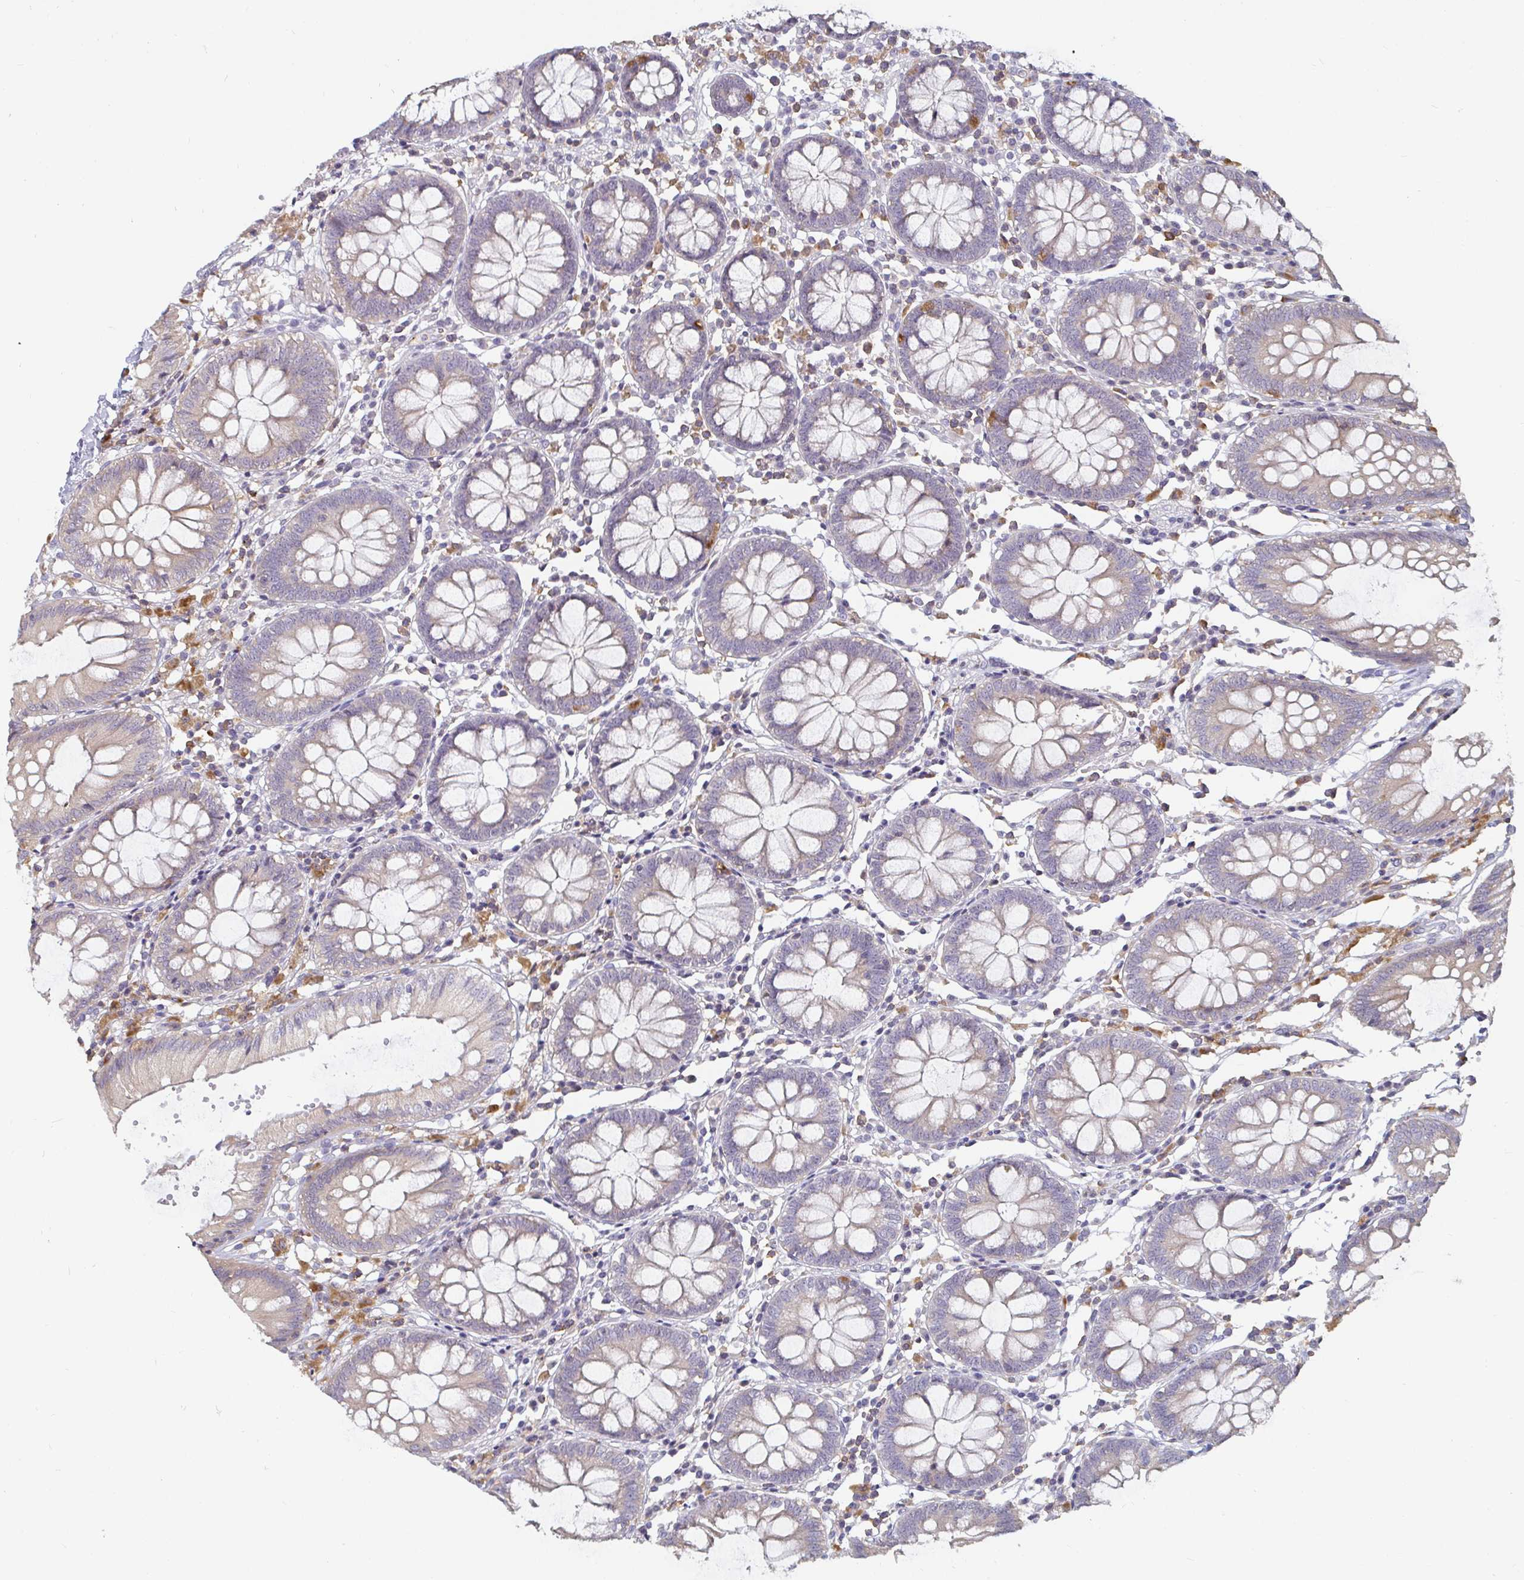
{"staining": {"intensity": "negative", "quantity": "none", "location": "none"}, "tissue": "colon", "cell_type": "Endothelial cells", "image_type": "normal", "snomed": [{"axis": "morphology", "description": "Normal tissue, NOS"}, {"axis": "morphology", "description": "Adenocarcinoma, NOS"}, {"axis": "topography", "description": "Colon"}], "caption": "DAB (3,3'-diaminobenzidine) immunohistochemical staining of benign colon reveals no significant staining in endothelial cells. (Brightfield microscopy of DAB (3,3'-diaminobenzidine) immunohistochemistry (IHC) at high magnification).", "gene": "CDH18", "patient": {"sex": "male", "age": 83}}